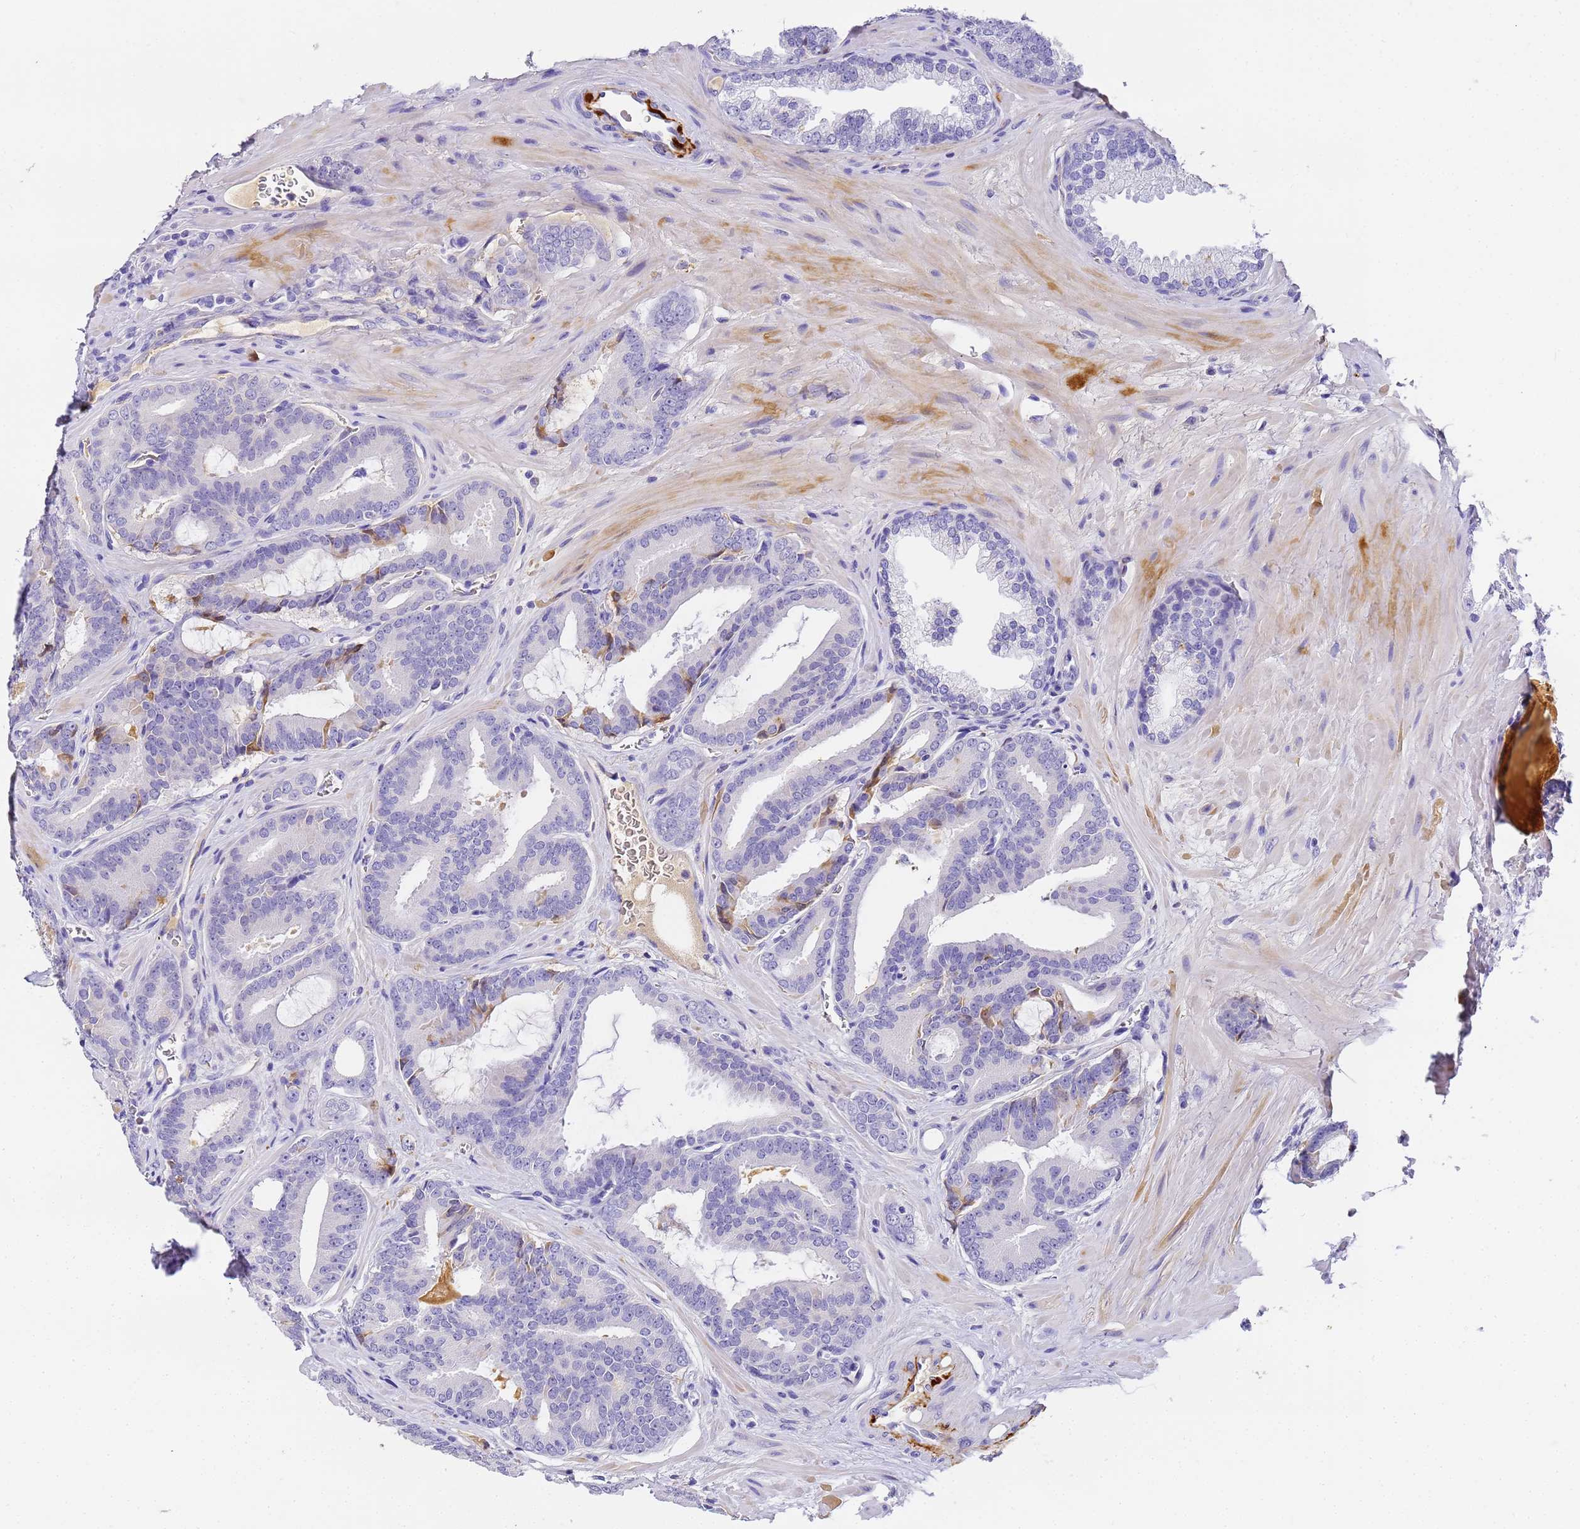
{"staining": {"intensity": "negative", "quantity": "none", "location": "none"}, "tissue": "prostate cancer", "cell_type": "Tumor cells", "image_type": "cancer", "snomed": [{"axis": "morphology", "description": "Adenocarcinoma, High grade"}, {"axis": "topography", "description": "Prostate"}], "caption": "This is an IHC micrograph of human prostate cancer. There is no expression in tumor cells.", "gene": "CFHR2", "patient": {"sex": "male", "age": 66}}